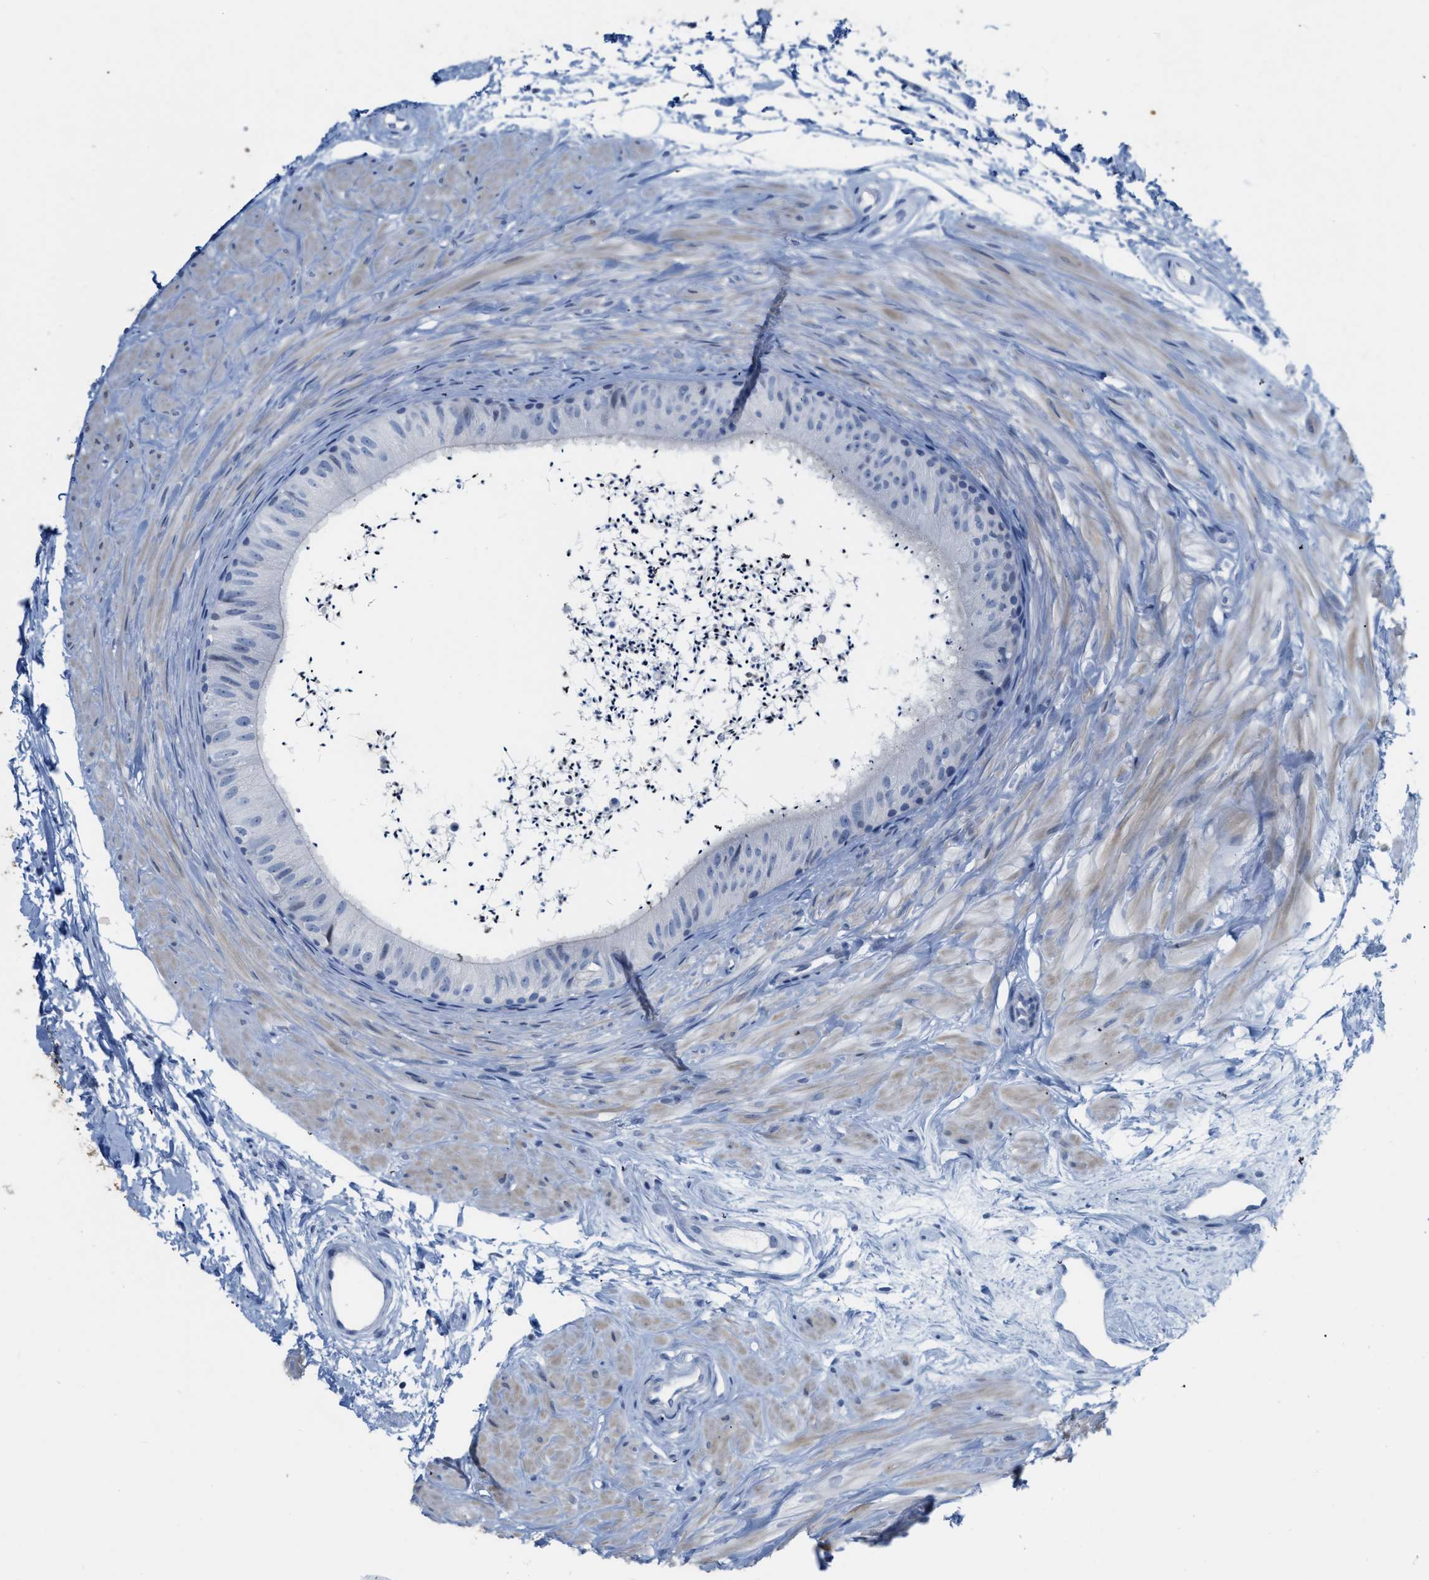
{"staining": {"intensity": "moderate", "quantity": "25%-75%", "location": "cytoplasmic/membranous"}, "tissue": "epididymis", "cell_type": "Glandular cells", "image_type": "normal", "snomed": [{"axis": "morphology", "description": "Normal tissue, NOS"}, {"axis": "topography", "description": "Epididymis"}], "caption": "Immunohistochemistry (IHC) image of normal epididymis: human epididymis stained using immunohistochemistry reveals medium levels of moderate protein expression localized specifically in the cytoplasmic/membranous of glandular cells, appearing as a cytoplasmic/membranous brown color.", "gene": "CRYM", "patient": {"sex": "male", "age": 56}}